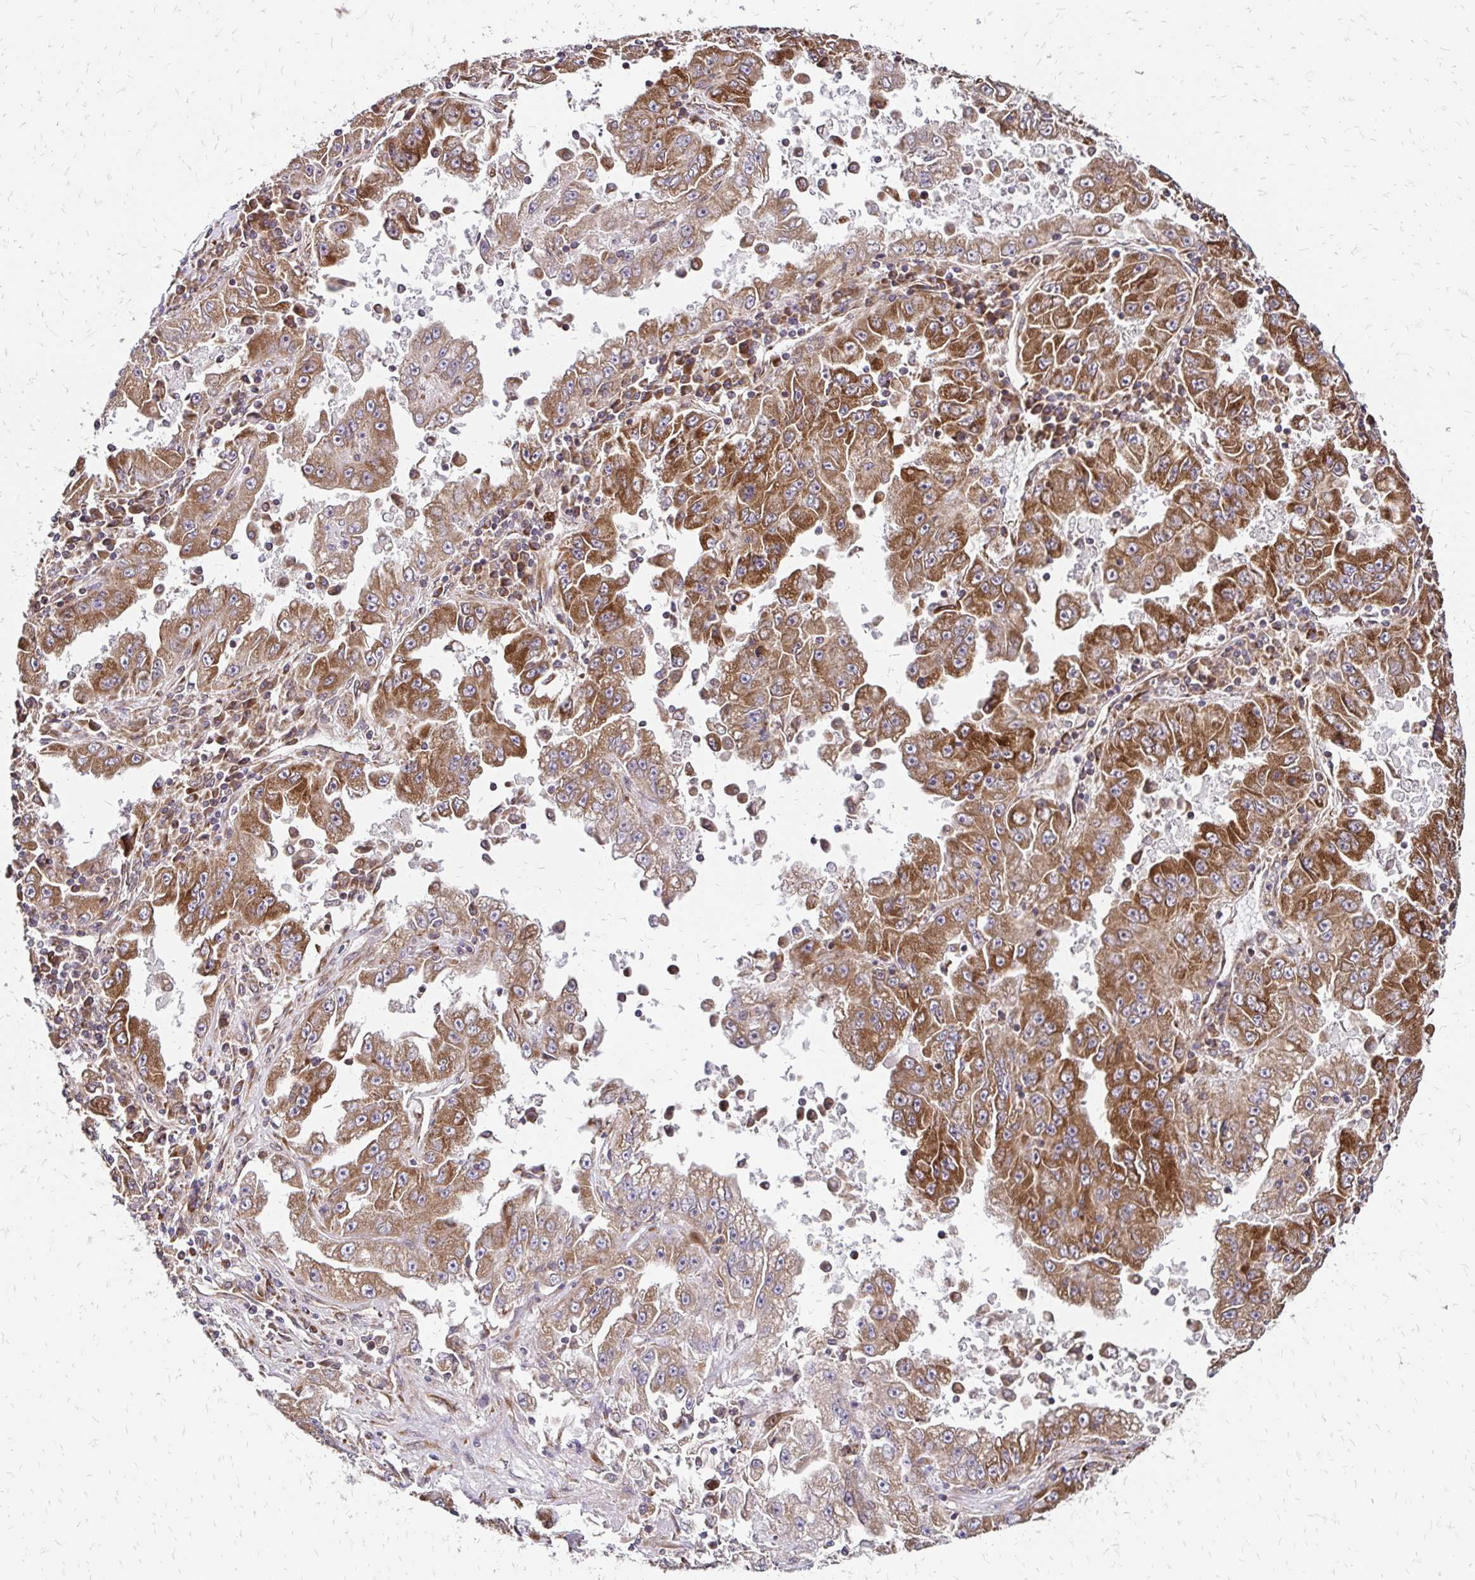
{"staining": {"intensity": "moderate", "quantity": ">75%", "location": "cytoplasmic/membranous"}, "tissue": "lung cancer", "cell_type": "Tumor cells", "image_type": "cancer", "snomed": [{"axis": "morphology", "description": "Adenocarcinoma, NOS"}, {"axis": "morphology", "description": "Adenocarcinoma primary or metastatic"}, {"axis": "topography", "description": "Lung"}], "caption": "Lung cancer was stained to show a protein in brown. There is medium levels of moderate cytoplasmic/membranous staining in about >75% of tumor cells. Using DAB (brown) and hematoxylin (blue) stains, captured at high magnification using brightfield microscopy.", "gene": "ZW10", "patient": {"sex": "male", "age": 74}}